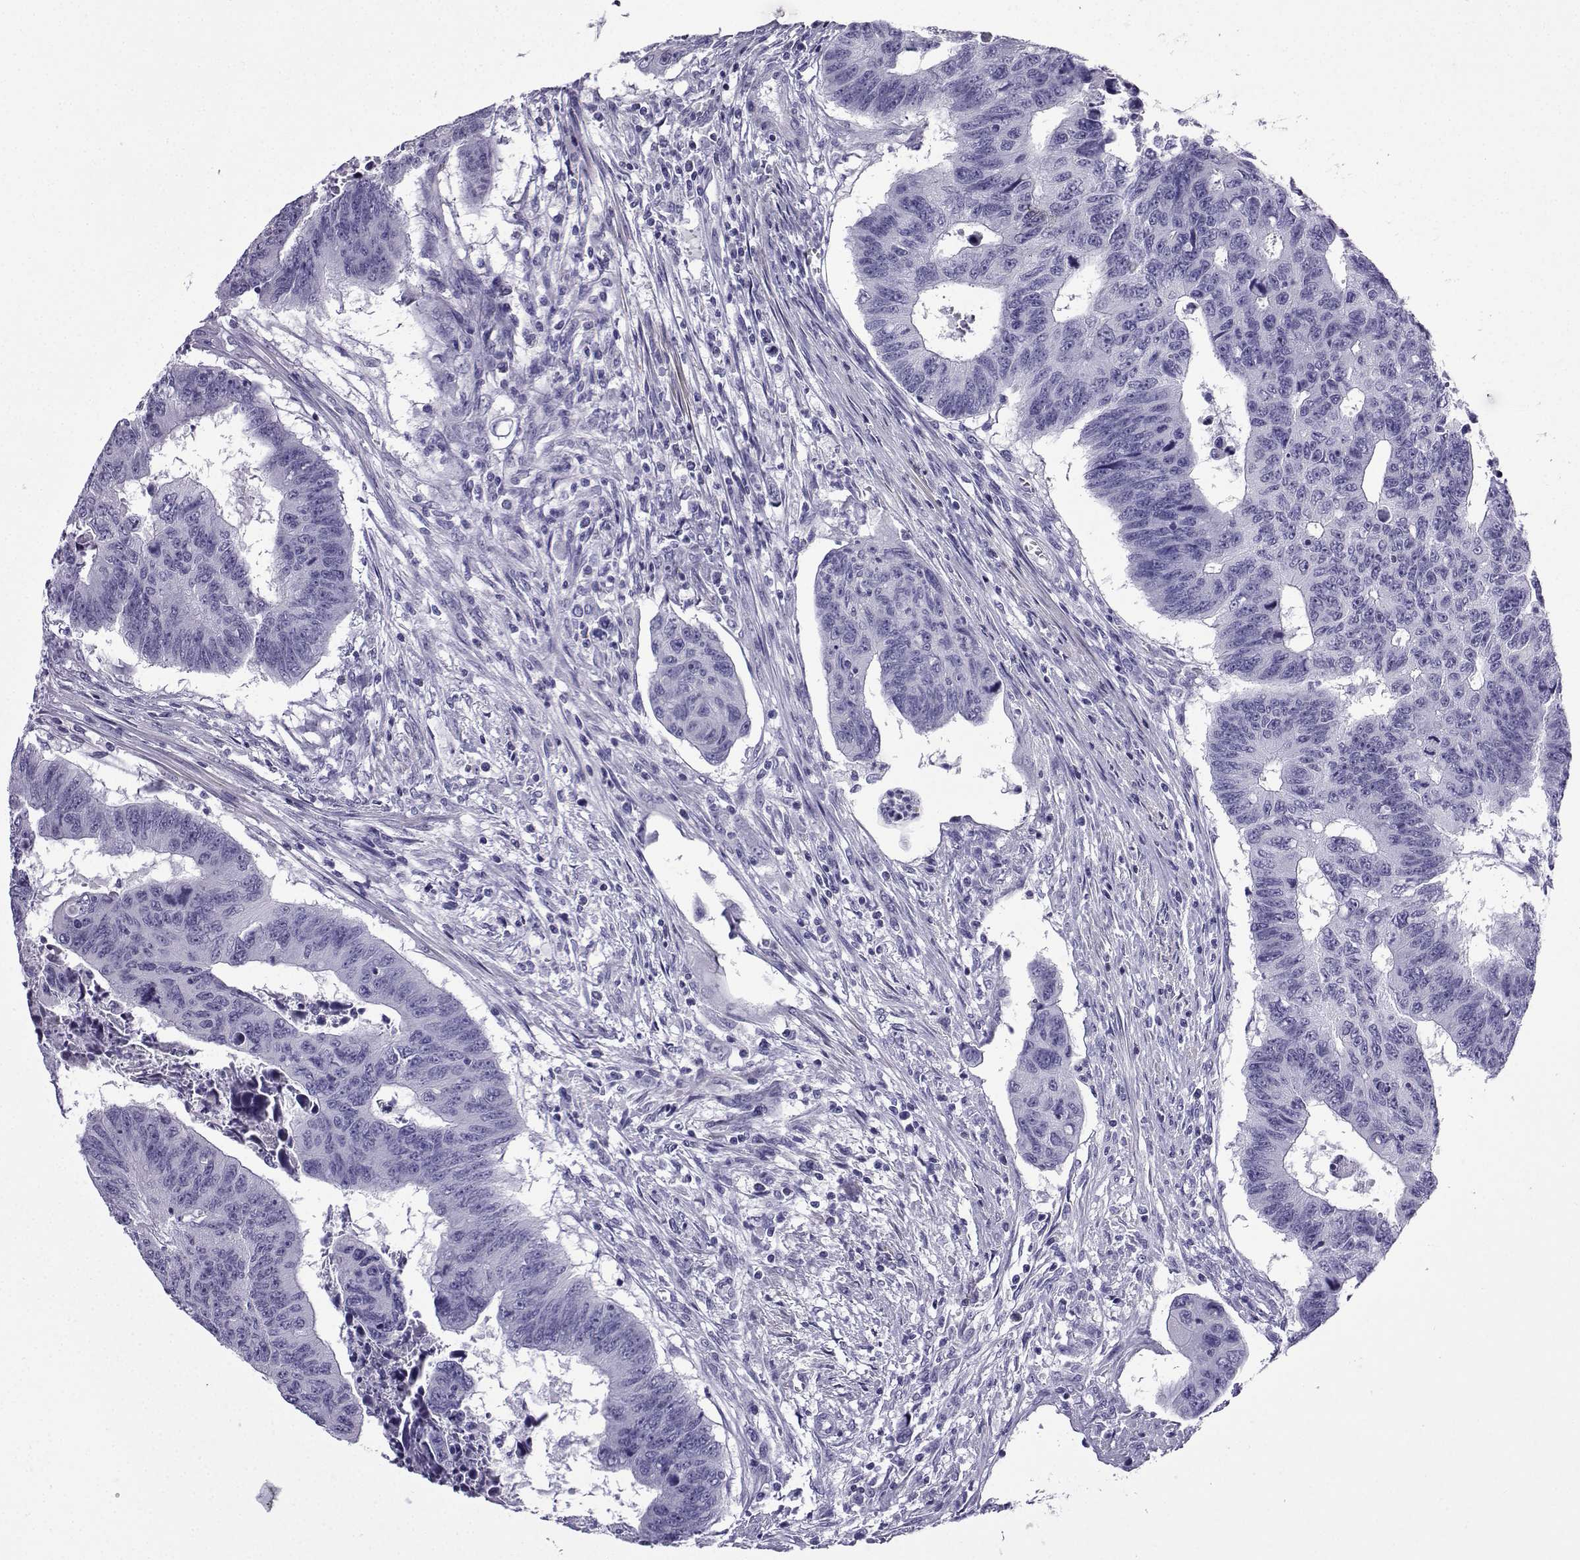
{"staining": {"intensity": "negative", "quantity": "none", "location": "none"}, "tissue": "colorectal cancer", "cell_type": "Tumor cells", "image_type": "cancer", "snomed": [{"axis": "morphology", "description": "Adenocarcinoma, NOS"}, {"axis": "topography", "description": "Rectum"}], "caption": "Protein analysis of colorectal cancer exhibits no significant positivity in tumor cells.", "gene": "KCNF1", "patient": {"sex": "female", "age": 85}}